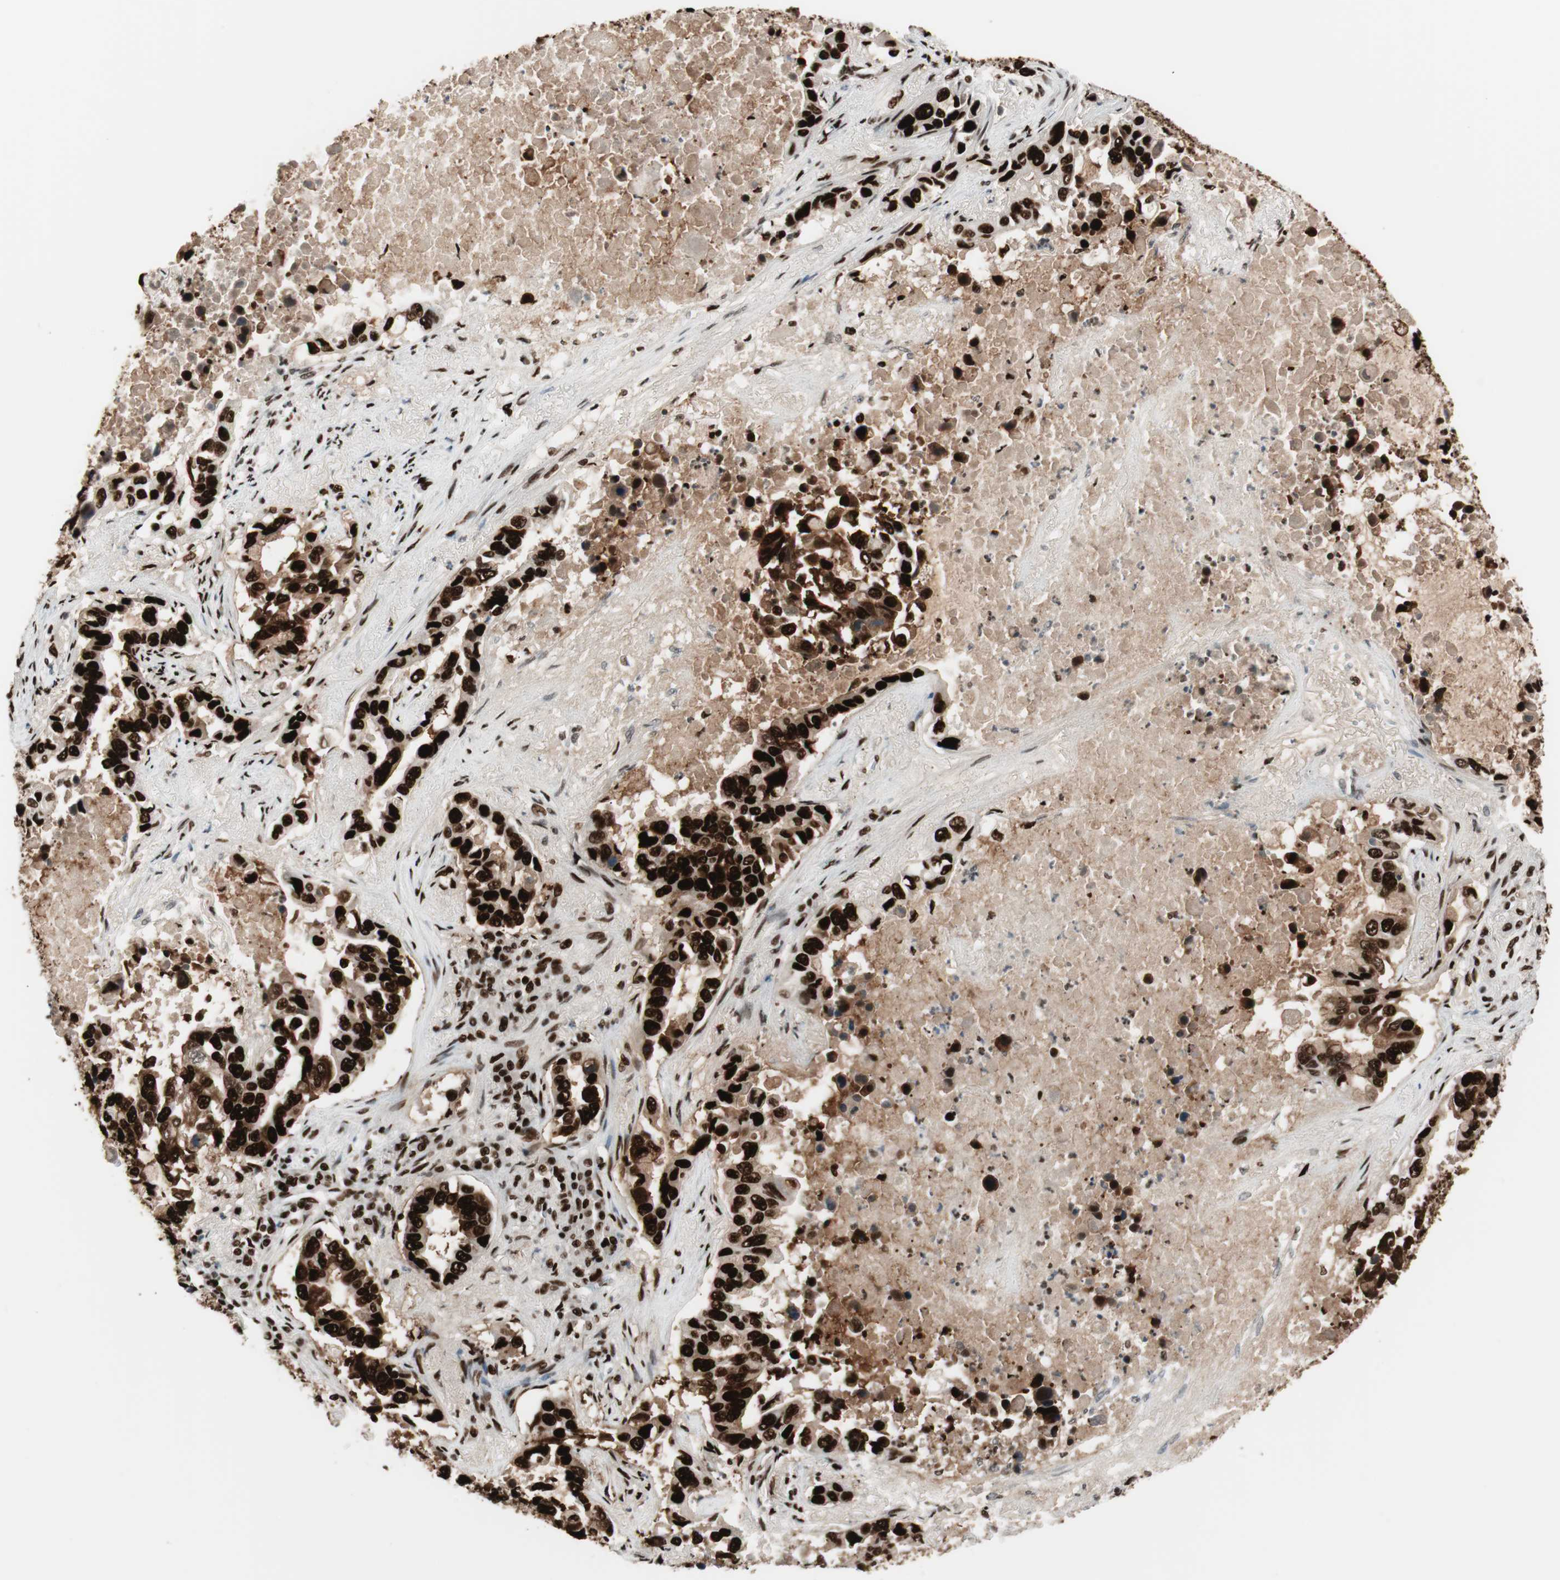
{"staining": {"intensity": "strong", "quantity": ">75%", "location": "nuclear"}, "tissue": "lung cancer", "cell_type": "Tumor cells", "image_type": "cancer", "snomed": [{"axis": "morphology", "description": "Adenocarcinoma, NOS"}, {"axis": "topography", "description": "Lung"}], "caption": "Lung cancer was stained to show a protein in brown. There is high levels of strong nuclear expression in about >75% of tumor cells.", "gene": "PSME3", "patient": {"sex": "male", "age": 64}}